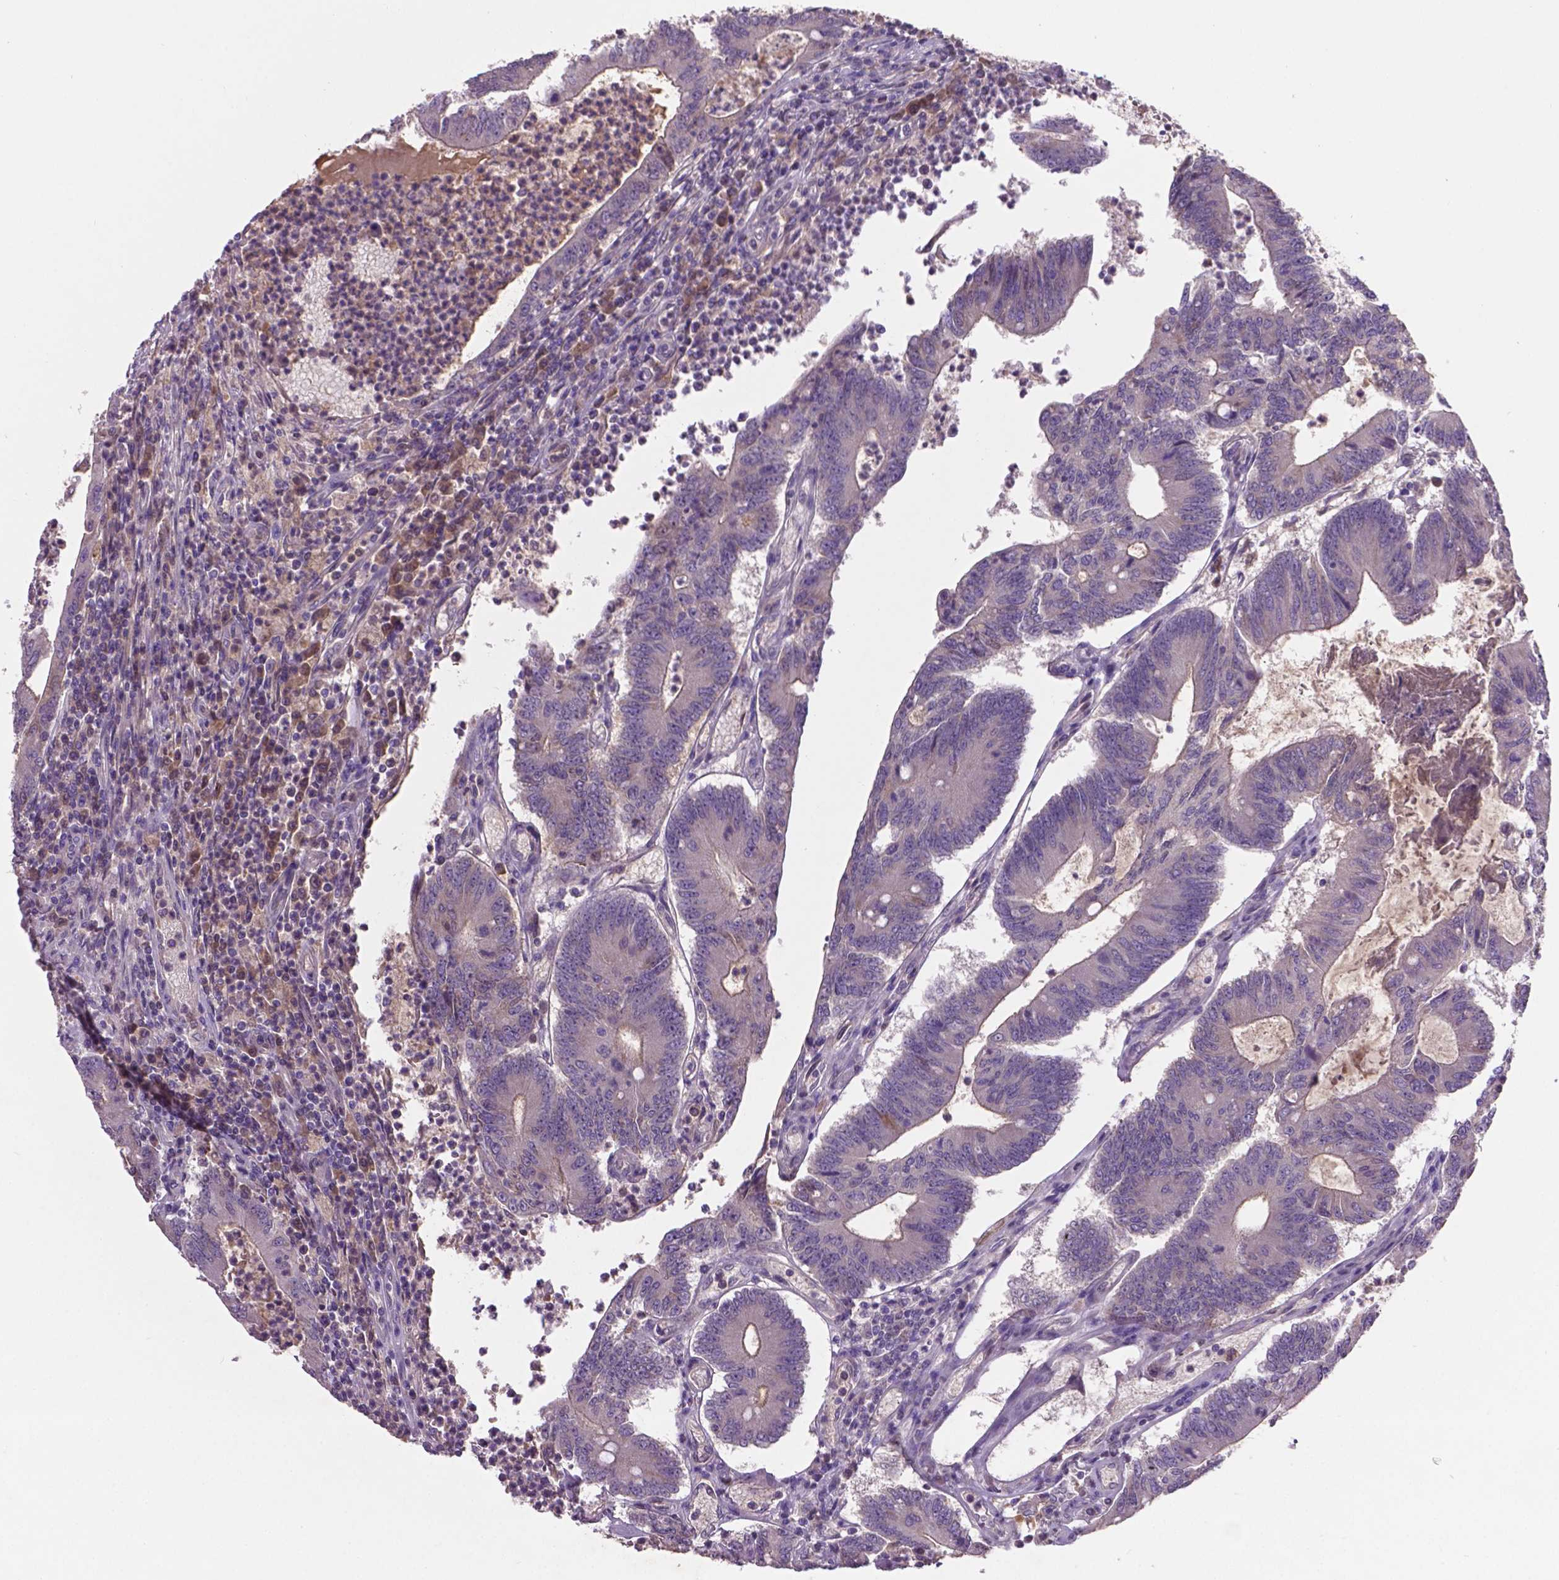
{"staining": {"intensity": "negative", "quantity": "none", "location": "none"}, "tissue": "colorectal cancer", "cell_type": "Tumor cells", "image_type": "cancer", "snomed": [{"axis": "morphology", "description": "Adenocarcinoma, NOS"}, {"axis": "topography", "description": "Colon"}], "caption": "This micrograph is of colorectal cancer (adenocarcinoma) stained with immunohistochemistry to label a protein in brown with the nuclei are counter-stained blue. There is no positivity in tumor cells.", "gene": "SOX17", "patient": {"sex": "female", "age": 70}}